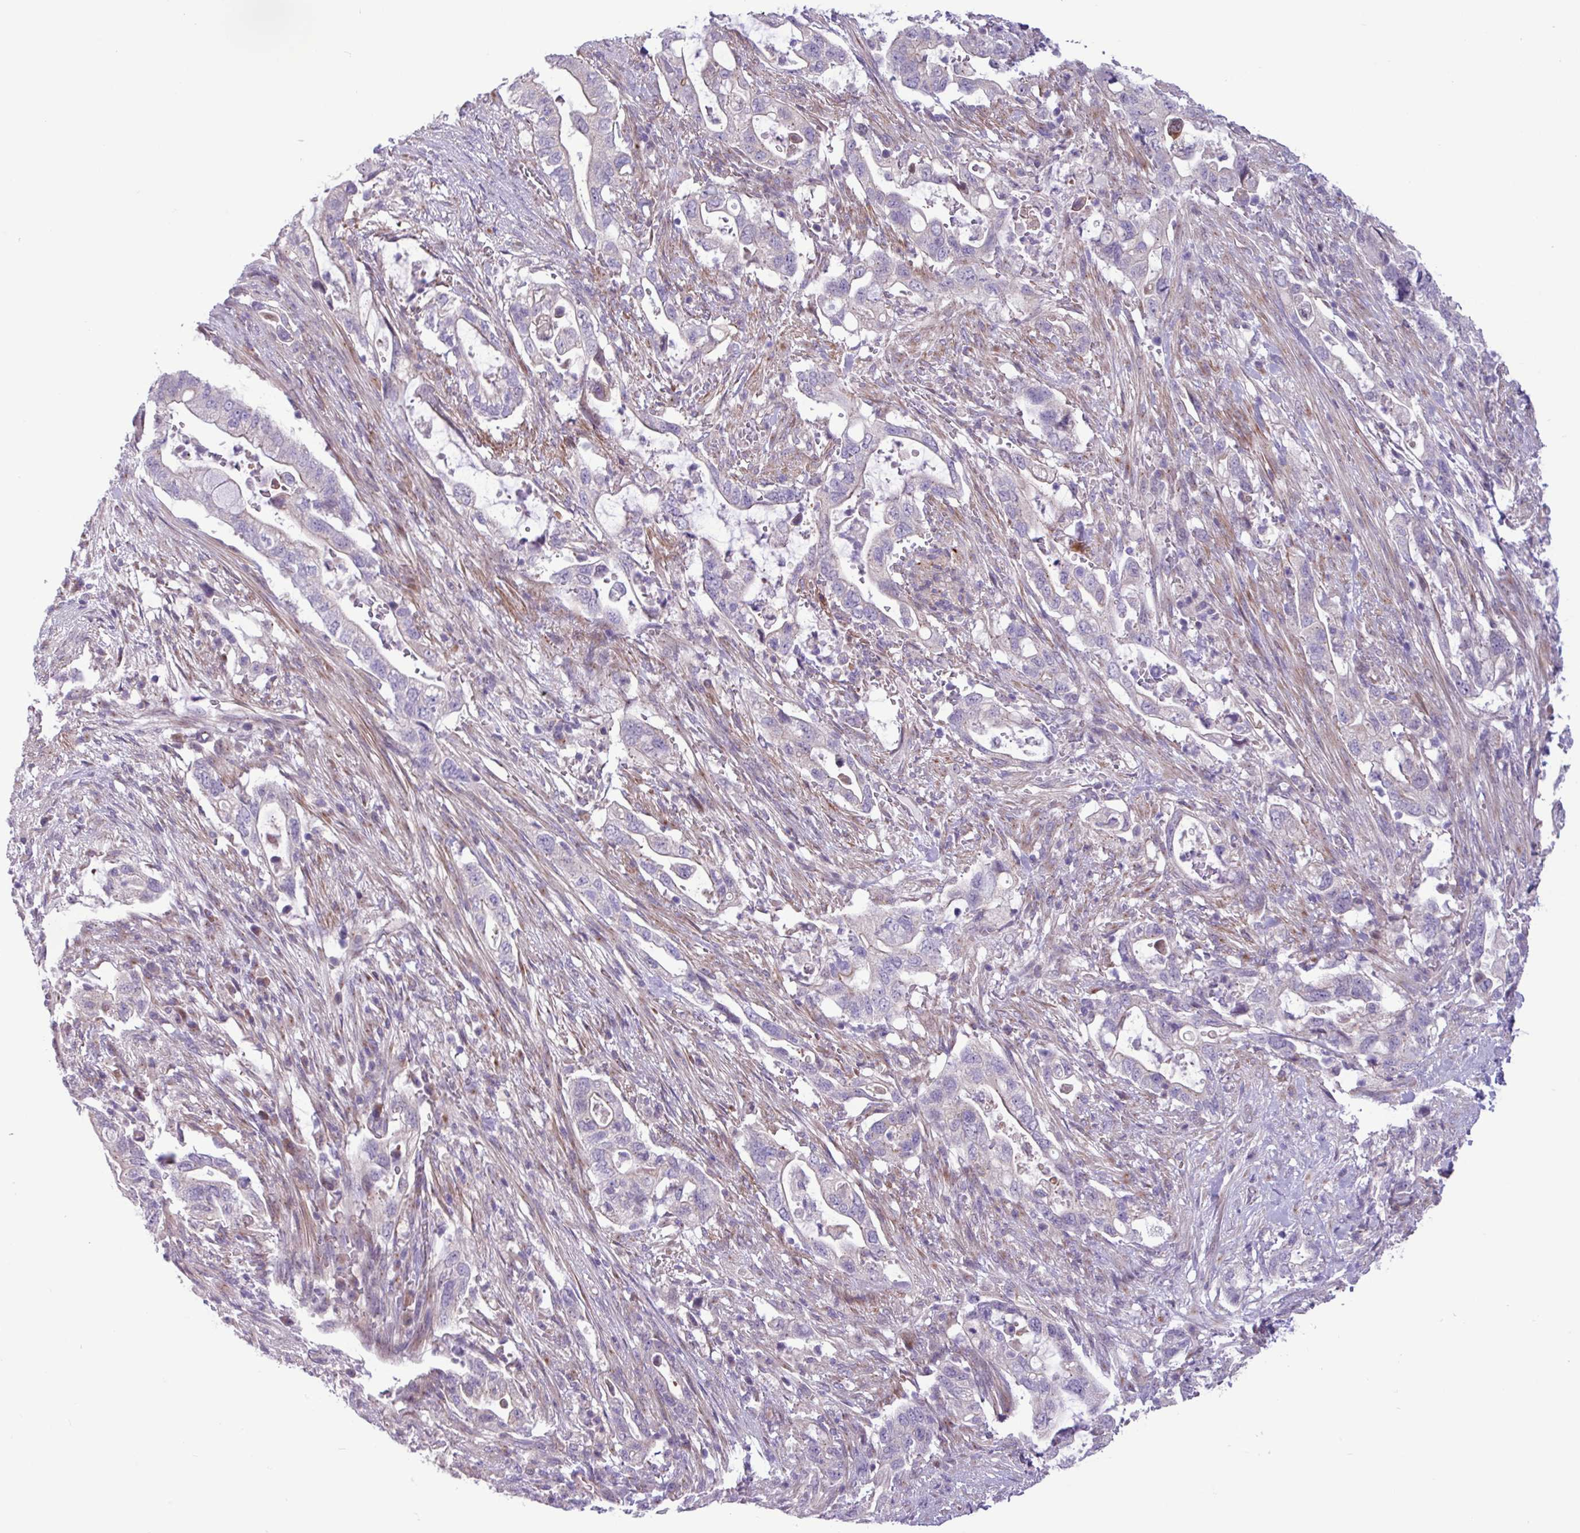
{"staining": {"intensity": "negative", "quantity": "none", "location": "none"}, "tissue": "pancreatic cancer", "cell_type": "Tumor cells", "image_type": "cancer", "snomed": [{"axis": "morphology", "description": "Adenocarcinoma, NOS"}, {"axis": "topography", "description": "Pancreas"}], "caption": "Pancreatic cancer stained for a protein using immunohistochemistry reveals no staining tumor cells.", "gene": "SPINK8", "patient": {"sex": "female", "age": 72}}